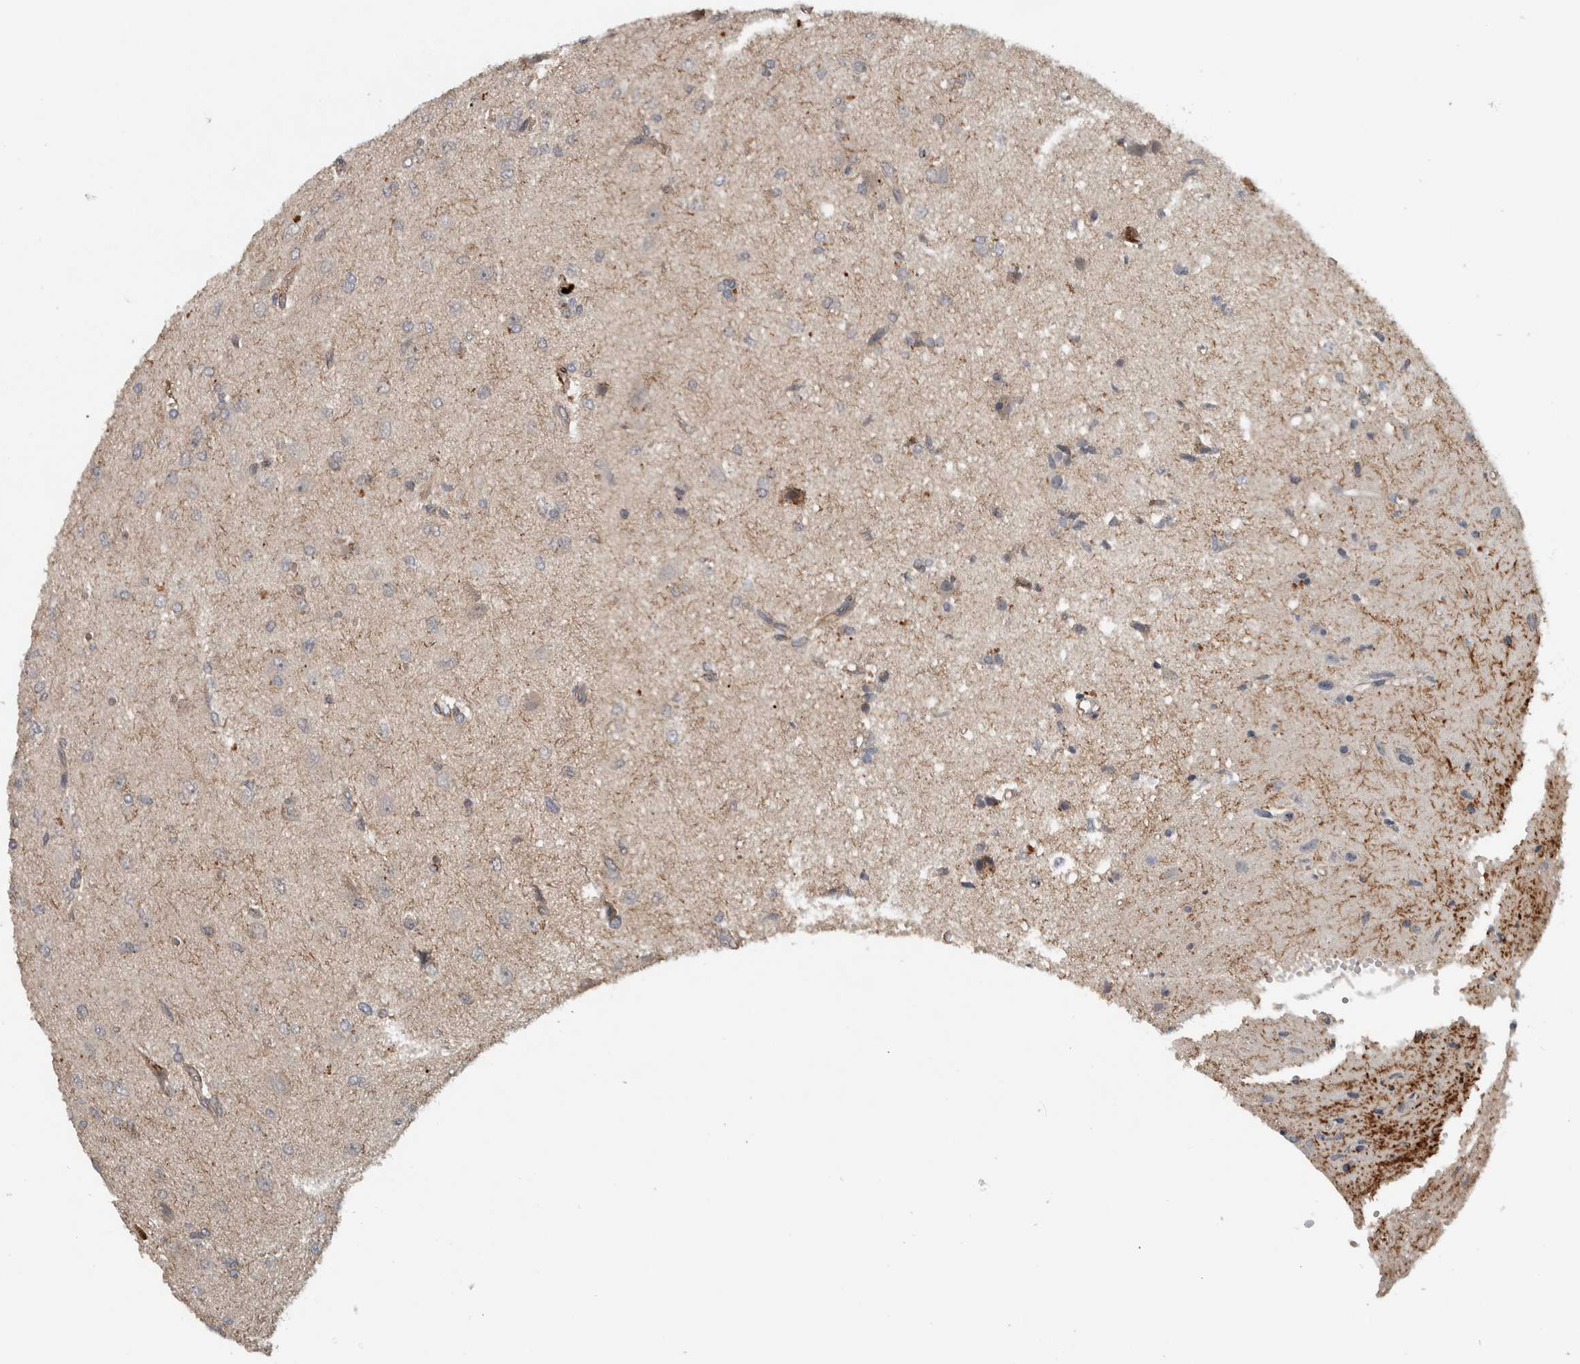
{"staining": {"intensity": "negative", "quantity": "none", "location": "none"}, "tissue": "glioma", "cell_type": "Tumor cells", "image_type": "cancer", "snomed": [{"axis": "morphology", "description": "Glioma, malignant, High grade"}, {"axis": "topography", "description": "Brain"}], "caption": "The immunohistochemistry (IHC) histopathology image has no significant staining in tumor cells of malignant high-grade glioma tissue.", "gene": "LBHD1", "patient": {"sex": "female", "age": 59}}